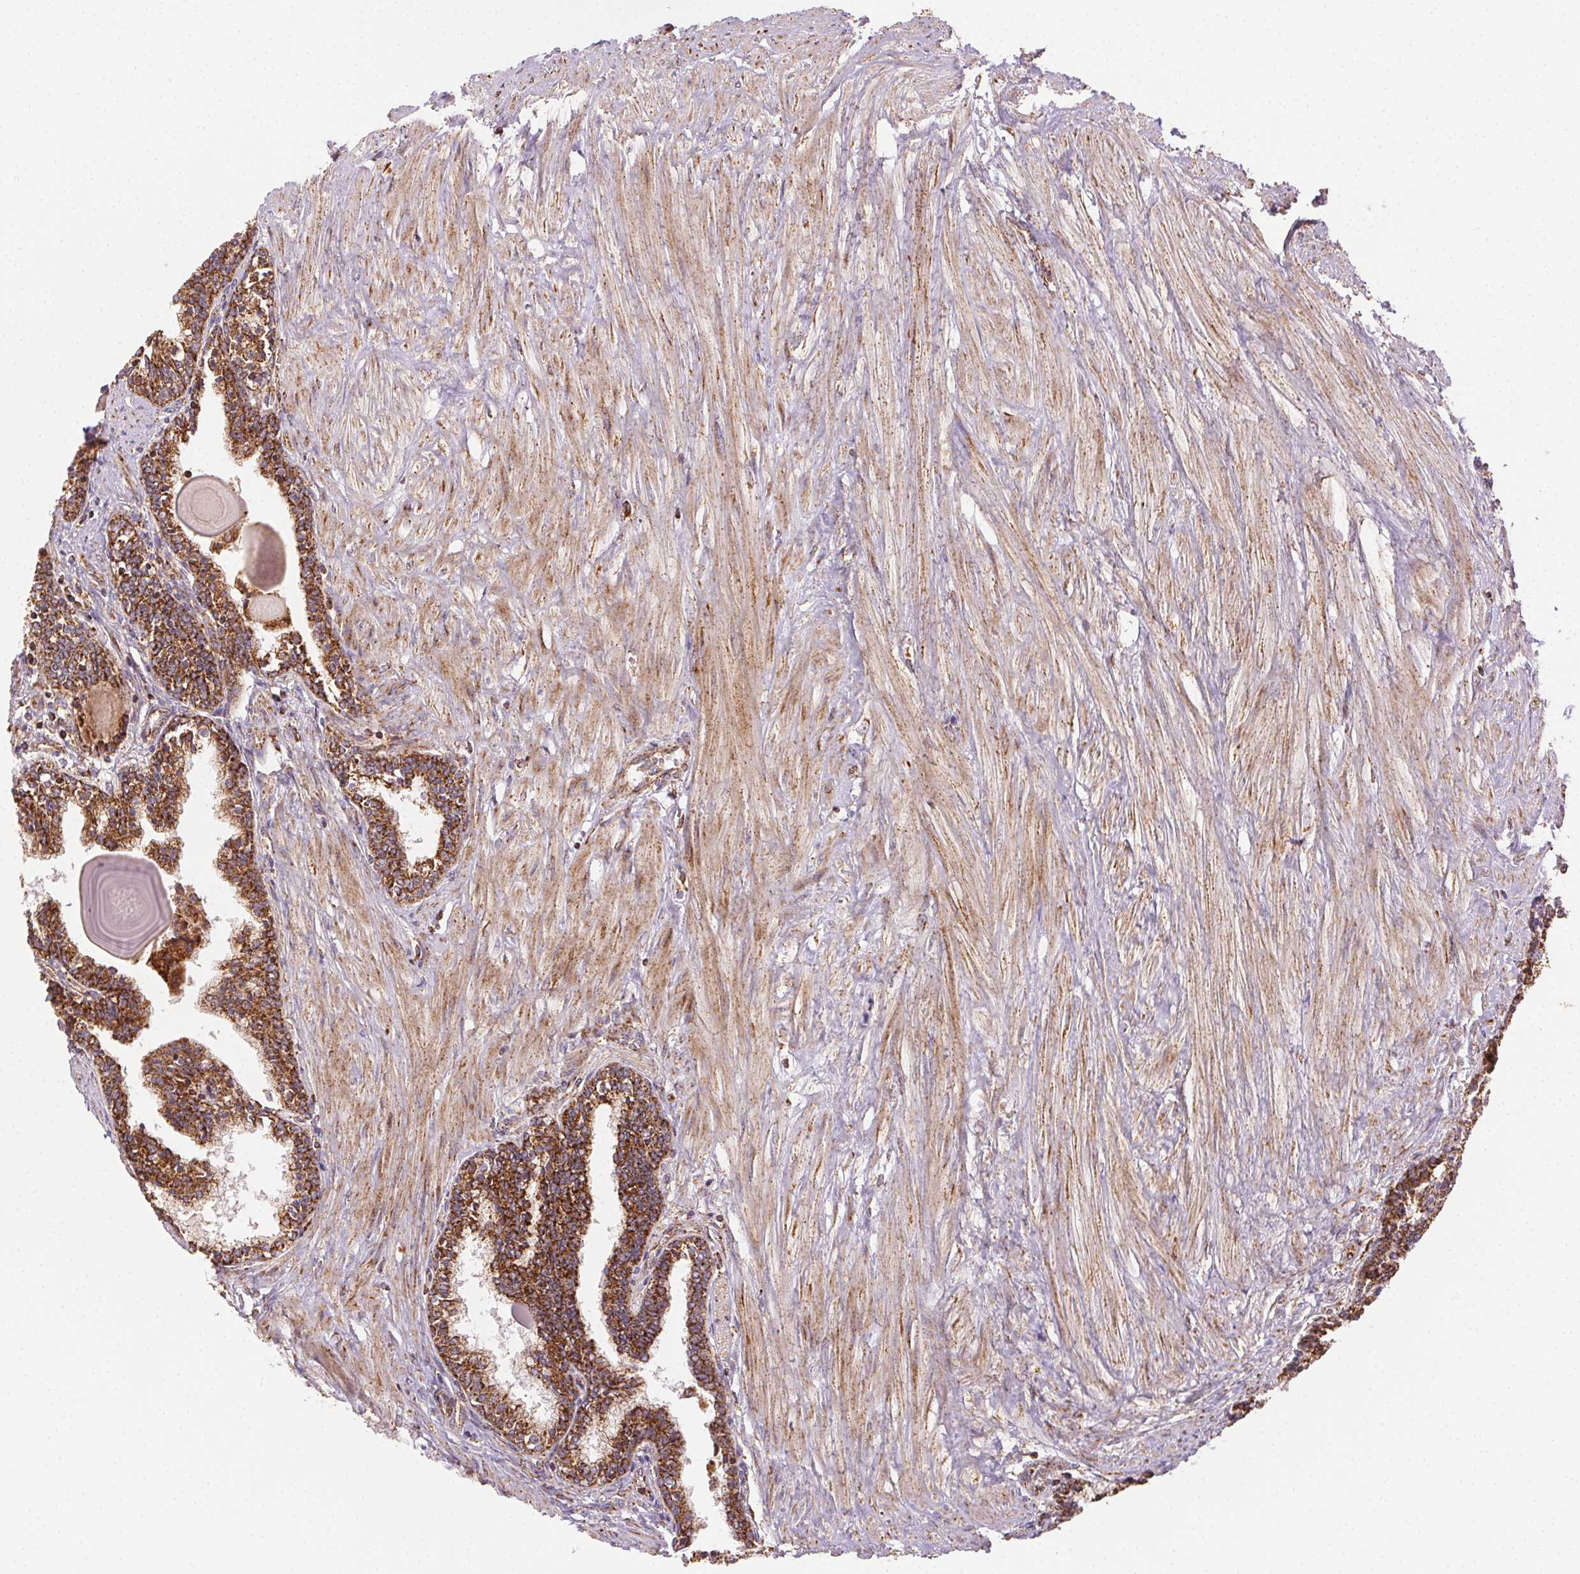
{"staining": {"intensity": "strong", "quantity": ">75%", "location": "cytoplasmic/membranous"}, "tissue": "prostate", "cell_type": "Glandular cells", "image_type": "normal", "snomed": [{"axis": "morphology", "description": "Normal tissue, NOS"}, {"axis": "topography", "description": "Prostate"}], "caption": "A histopathology image of prostate stained for a protein exhibits strong cytoplasmic/membranous brown staining in glandular cells. (DAB IHC, brown staining for protein, blue staining for nuclei).", "gene": "CLPB", "patient": {"sex": "male", "age": 55}}